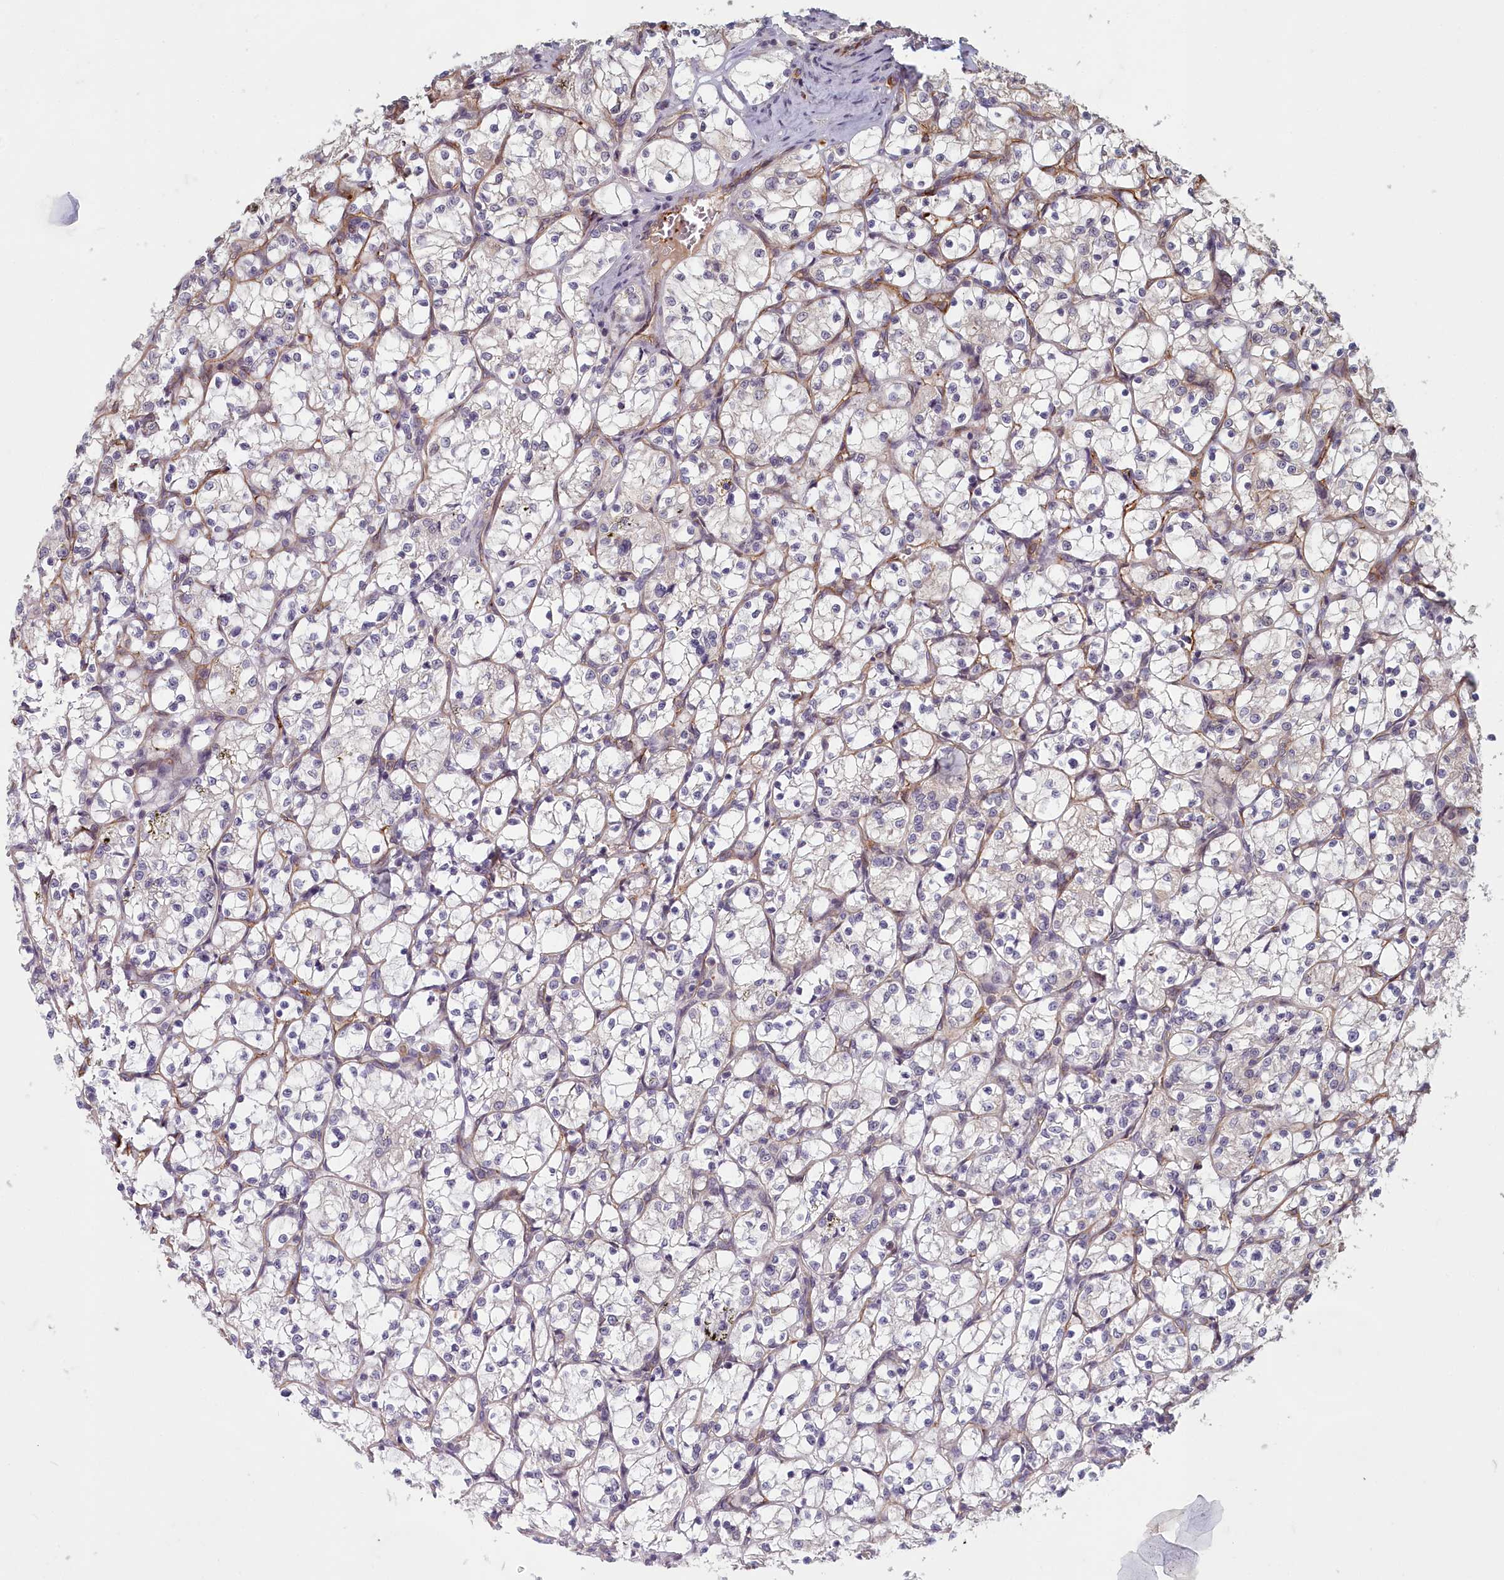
{"staining": {"intensity": "negative", "quantity": "none", "location": "none"}, "tissue": "renal cancer", "cell_type": "Tumor cells", "image_type": "cancer", "snomed": [{"axis": "morphology", "description": "Adenocarcinoma, NOS"}, {"axis": "topography", "description": "Kidney"}], "caption": "DAB immunohistochemical staining of renal adenocarcinoma displays no significant expression in tumor cells. (DAB immunohistochemistry, high magnification).", "gene": "TSPYL4", "patient": {"sex": "female", "age": 69}}